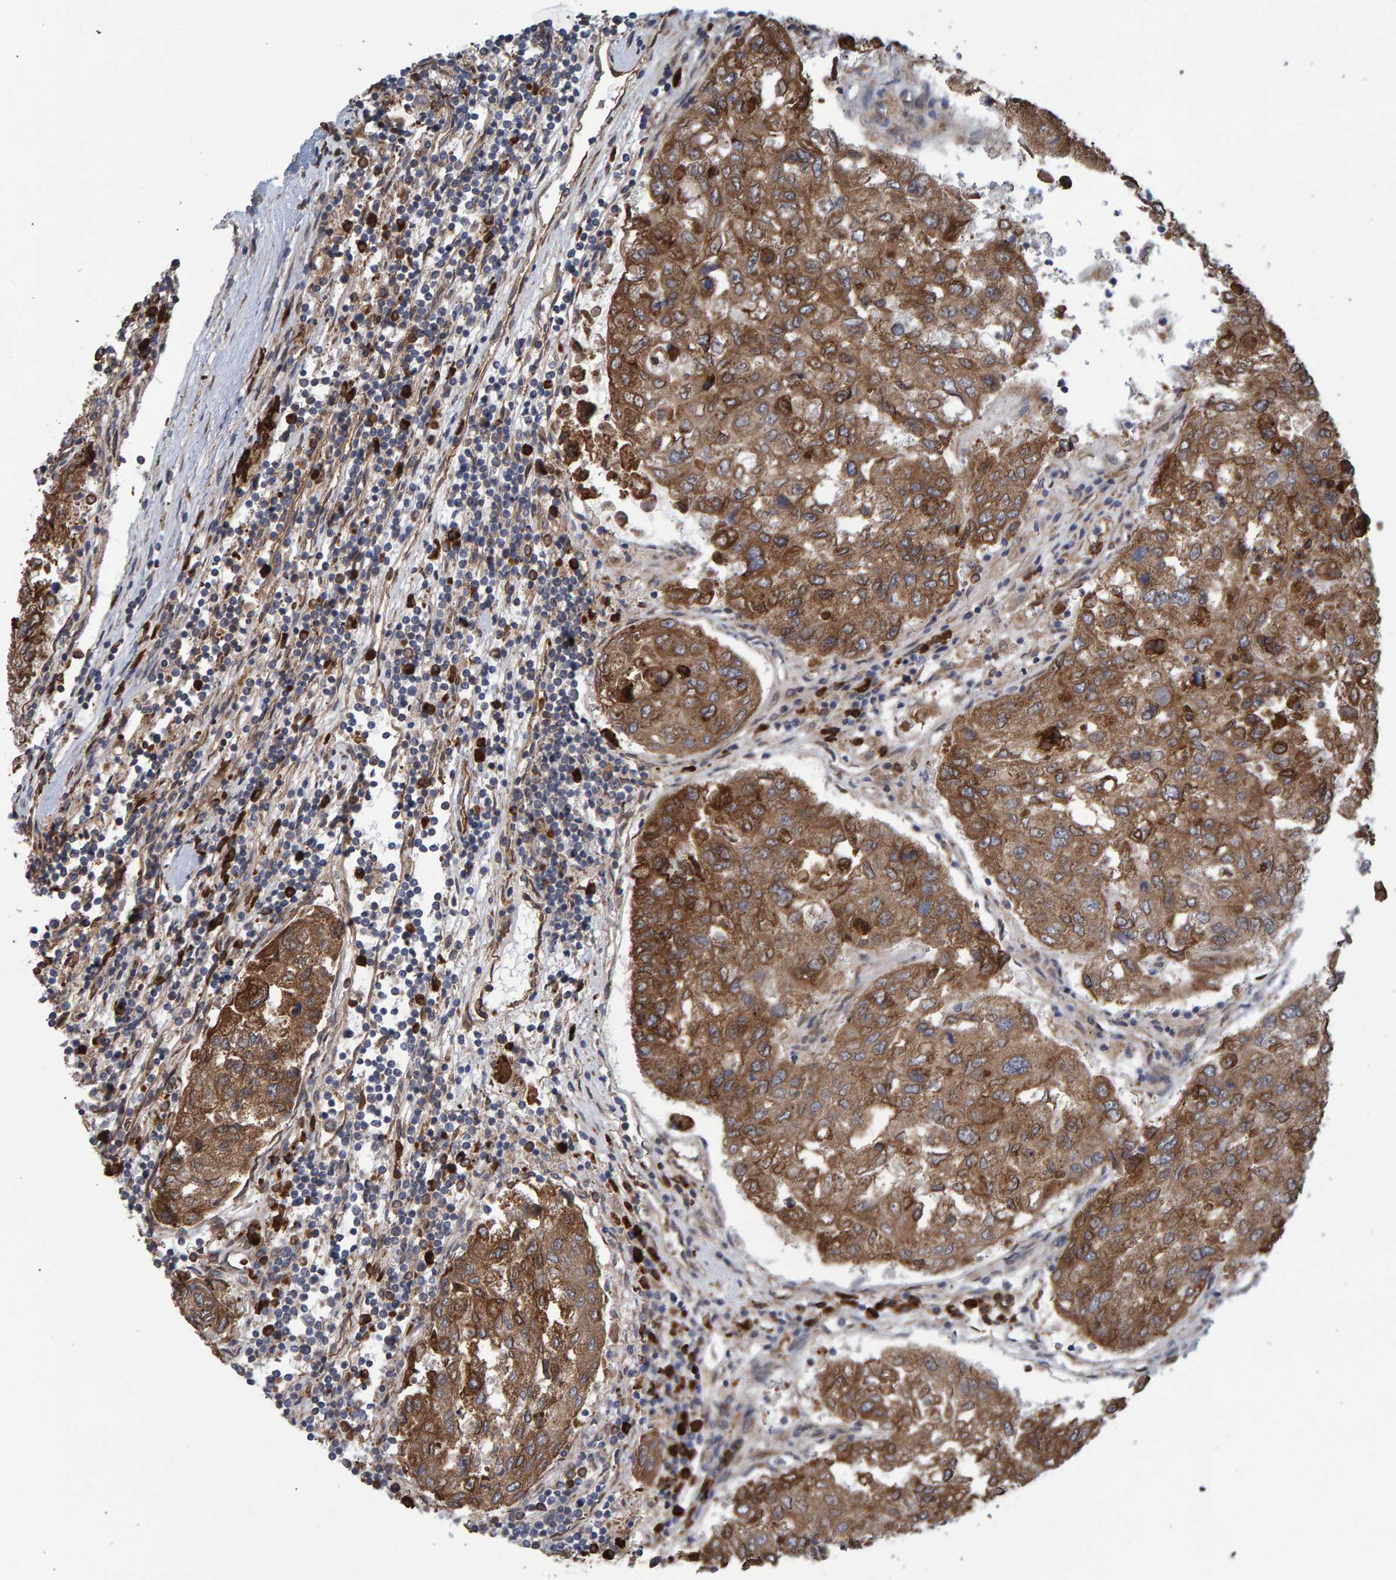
{"staining": {"intensity": "moderate", "quantity": ">75%", "location": "cytoplasmic/membranous"}, "tissue": "urothelial cancer", "cell_type": "Tumor cells", "image_type": "cancer", "snomed": [{"axis": "morphology", "description": "Urothelial carcinoma, High grade"}, {"axis": "topography", "description": "Lymph node"}, {"axis": "topography", "description": "Urinary bladder"}], "caption": "This photomicrograph shows urothelial carcinoma (high-grade) stained with immunohistochemistry (IHC) to label a protein in brown. The cytoplasmic/membranous of tumor cells show moderate positivity for the protein. Nuclei are counter-stained blue.", "gene": "FAM117A", "patient": {"sex": "male", "age": 51}}